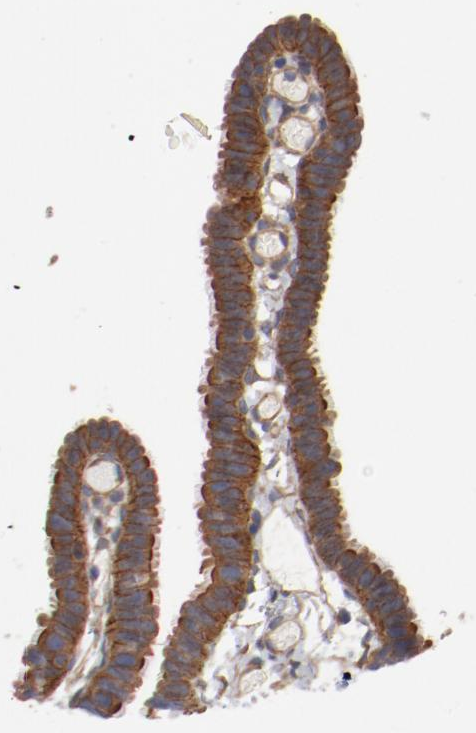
{"staining": {"intensity": "moderate", "quantity": ">75%", "location": "cytoplasmic/membranous"}, "tissue": "fallopian tube", "cell_type": "Glandular cells", "image_type": "normal", "snomed": [{"axis": "morphology", "description": "Normal tissue, NOS"}, {"axis": "topography", "description": "Fallopian tube"}], "caption": "Protein staining of normal fallopian tube displays moderate cytoplasmic/membranous staining in about >75% of glandular cells.", "gene": "PITPNM2", "patient": {"sex": "female", "age": 29}}